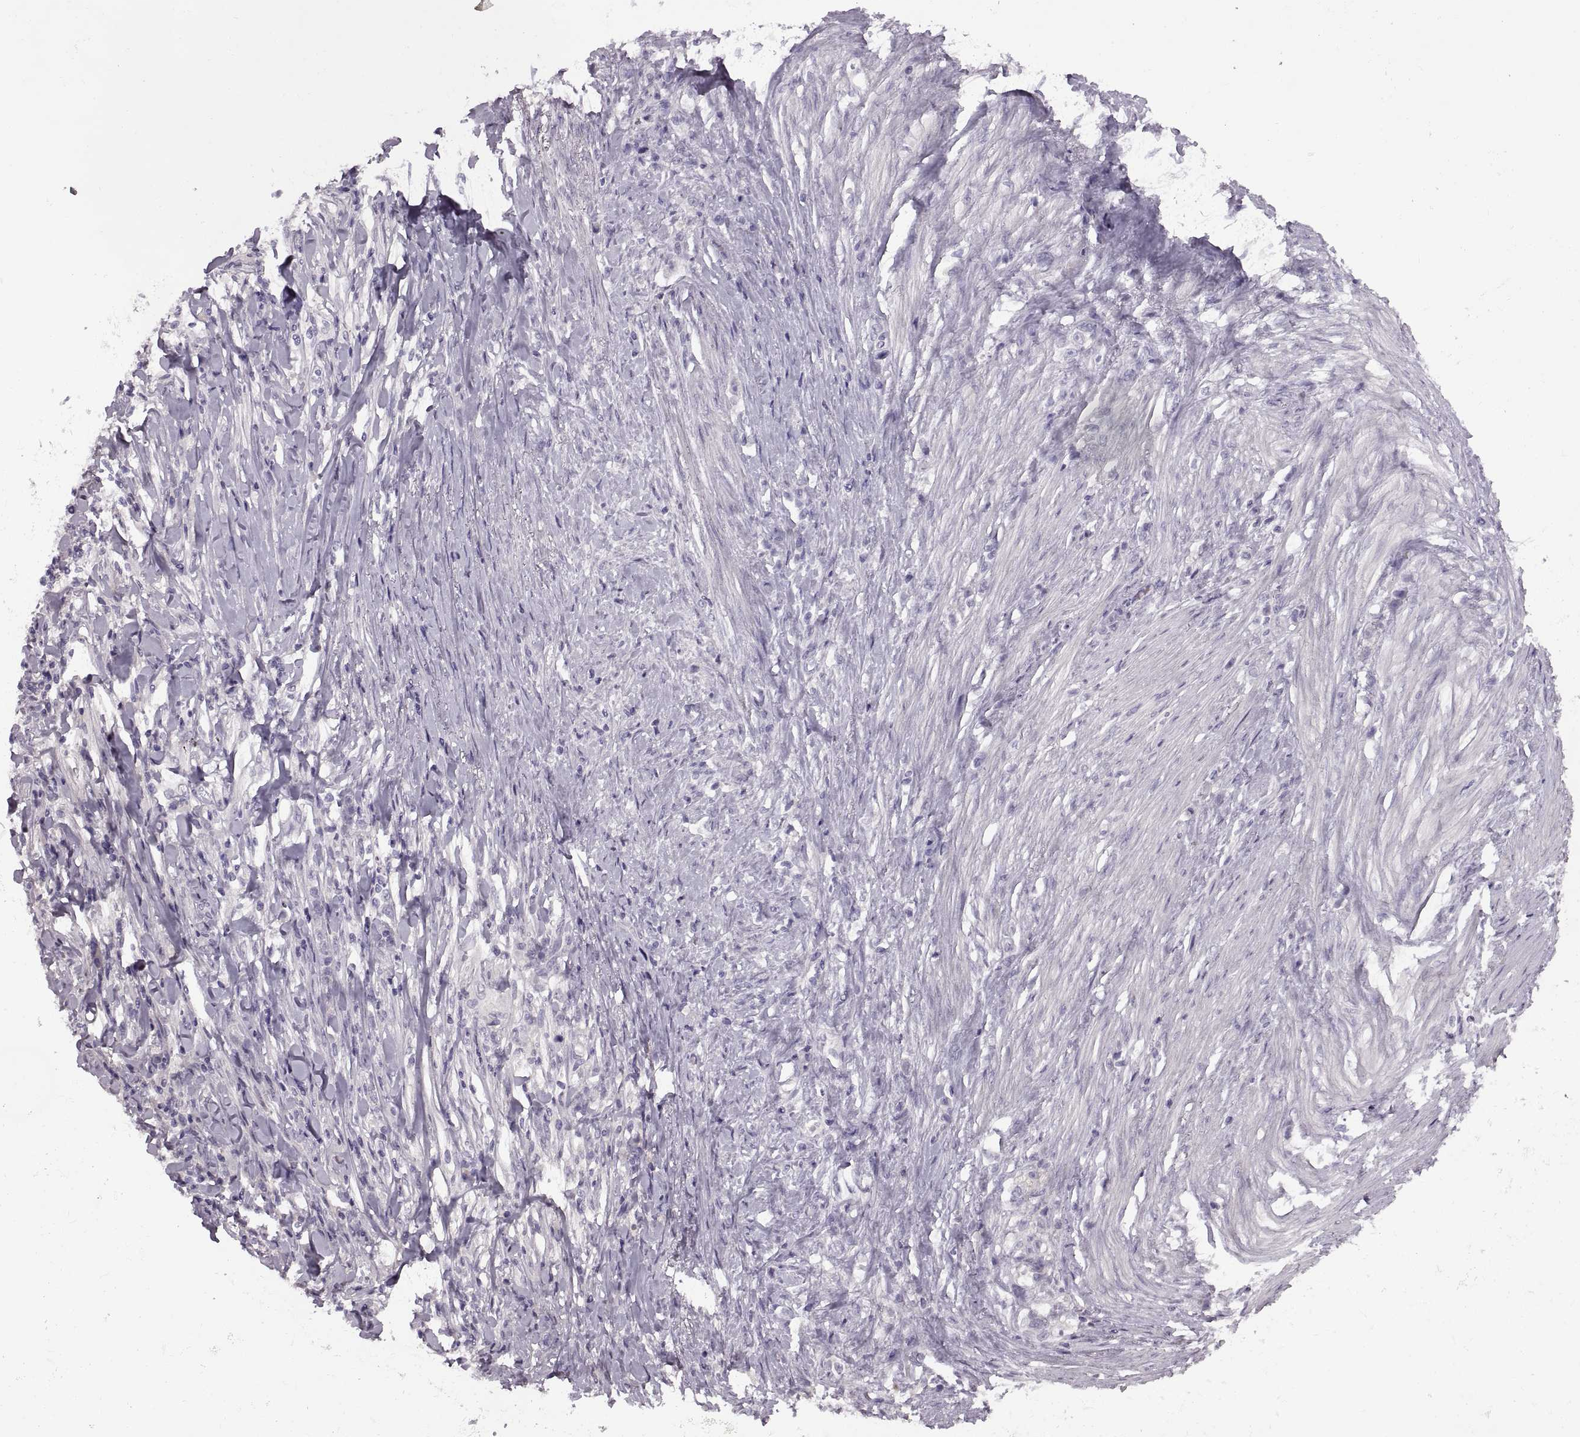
{"staining": {"intensity": "negative", "quantity": "none", "location": "none"}, "tissue": "stomach cancer", "cell_type": "Tumor cells", "image_type": "cancer", "snomed": [{"axis": "morphology", "description": "Adenocarcinoma, NOS"}, {"axis": "topography", "description": "Stomach, lower"}], "caption": "This photomicrograph is of adenocarcinoma (stomach) stained with immunohistochemistry (IHC) to label a protein in brown with the nuclei are counter-stained blue. There is no expression in tumor cells.", "gene": "RSPH6A", "patient": {"sex": "male", "age": 88}}